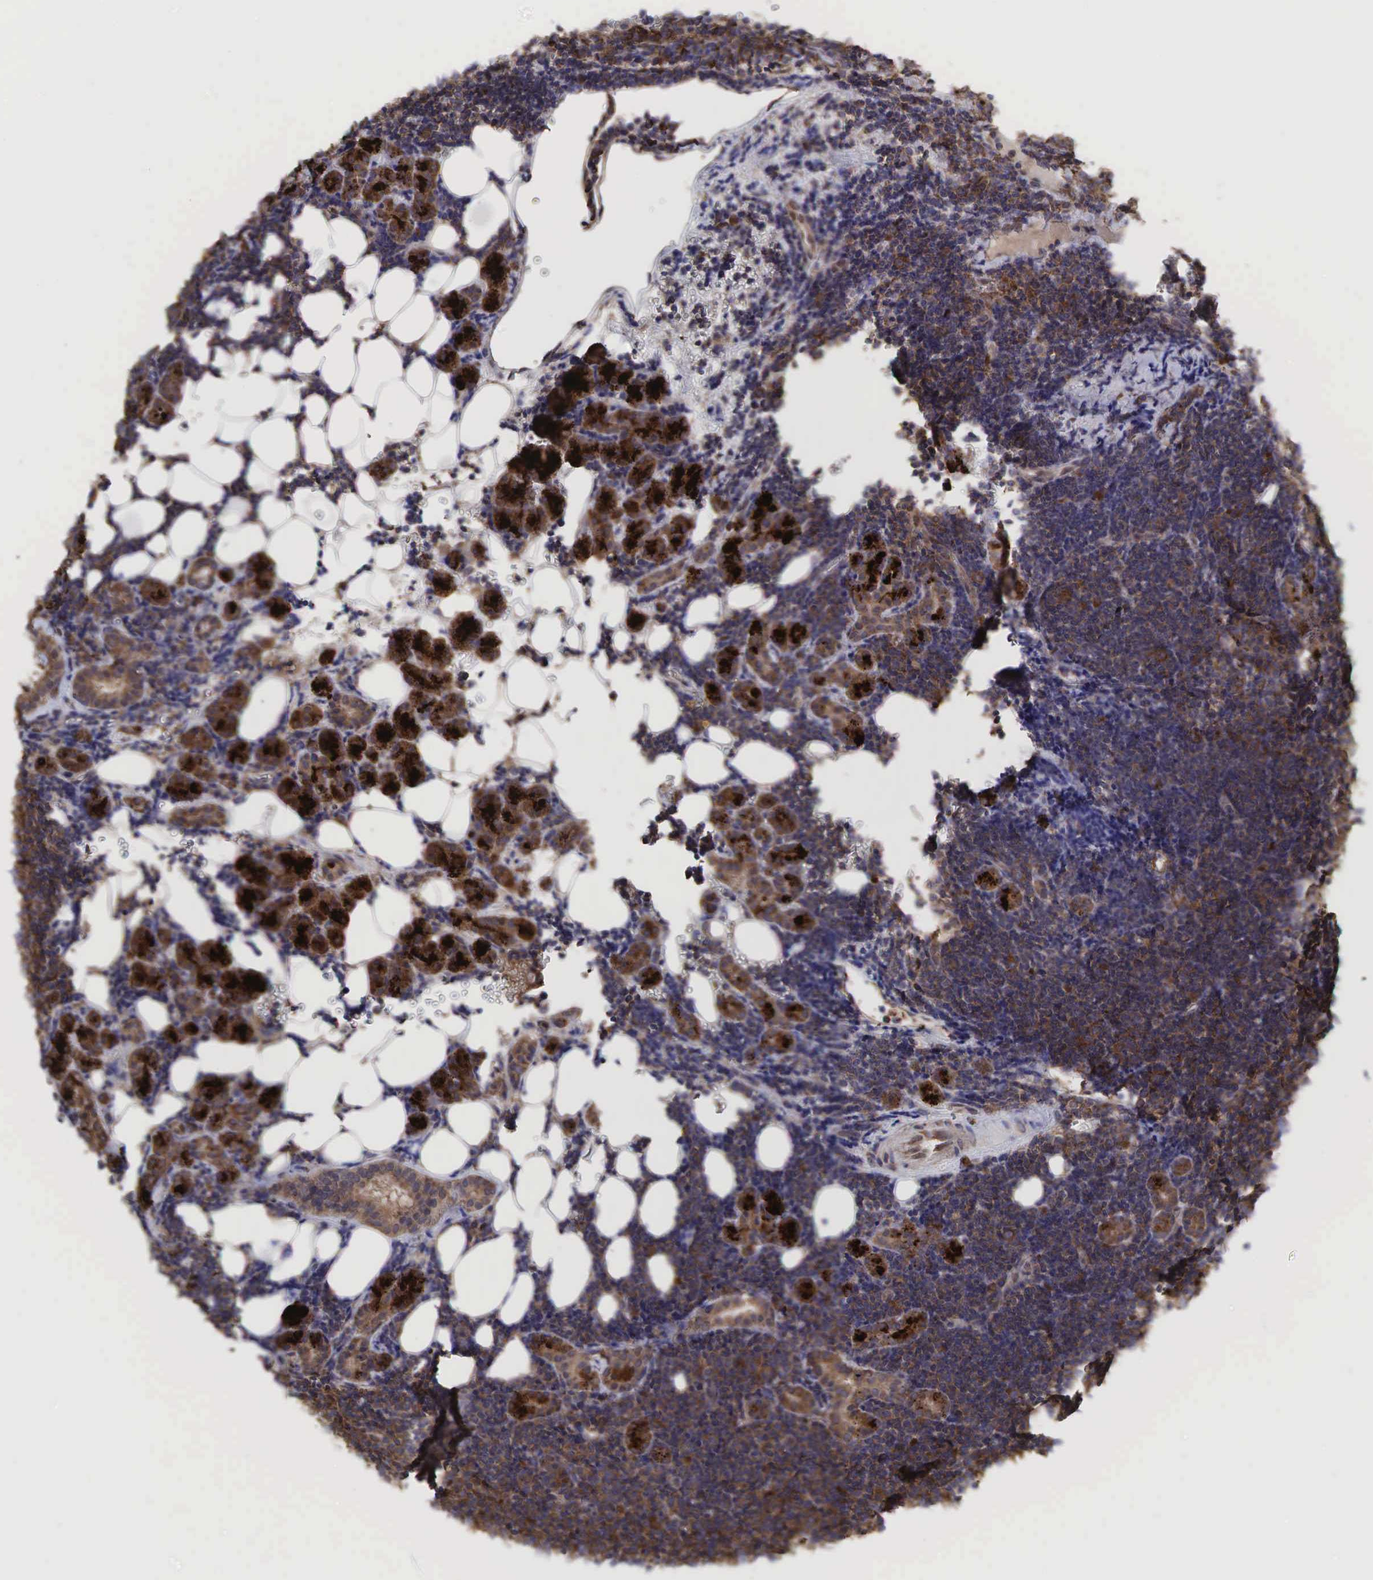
{"staining": {"intensity": "weak", "quantity": ">75%", "location": "cytoplasmic/membranous"}, "tissue": "lymphoma", "cell_type": "Tumor cells", "image_type": "cancer", "snomed": [{"axis": "morphology", "description": "Malignant lymphoma, non-Hodgkin's type, Low grade"}, {"axis": "topography", "description": "Lymph node"}], "caption": "IHC (DAB (3,3'-diaminobenzidine)) staining of human lymphoma displays weak cytoplasmic/membranous protein expression in about >75% of tumor cells.", "gene": "PABPC5", "patient": {"sex": "male", "age": 57}}